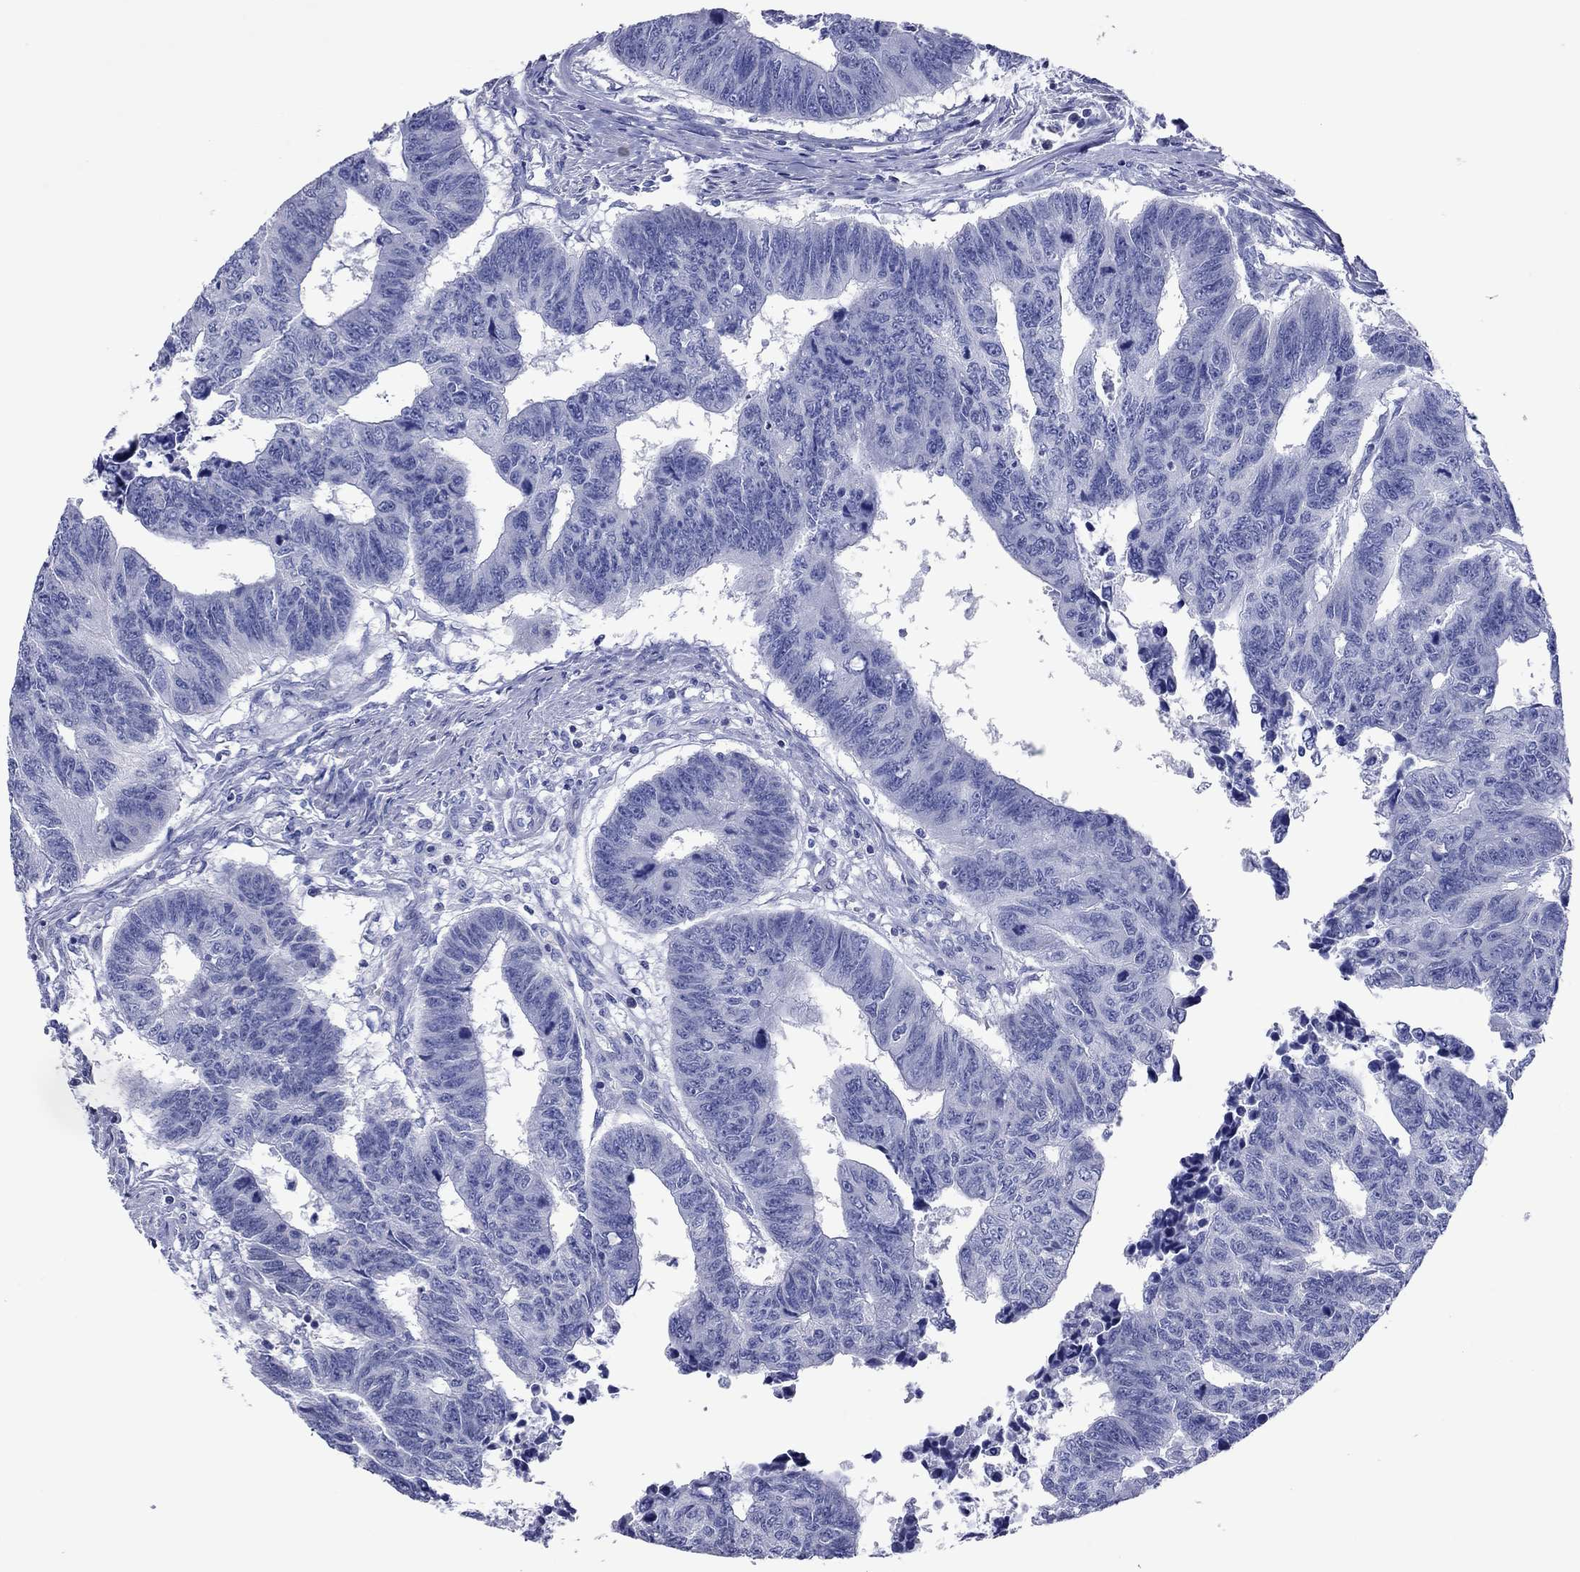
{"staining": {"intensity": "negative", "quantity": "none", "location": "none"}, "tissue": "colorectal cancer", "cell_type": "Tumor cells", "image_type": "cancer", "snomed": [{"axis": "morphology", "description": "Adenocarcinoma, NOS"}, {"axis": "topography", "description": "Rectum"}], "caption": "Immunohistochemistry of human colorectal cancer shows no expression in tumor cells. Brightfield microscopy of immunohistochemistry (IHC) stained with DAB (3,3'-diaminobenzidine) (brown) and hematoxylin (blue), captured at high magnification.", "gene": "VSIG10", "patient": {"sex": "female", "age": 85}}